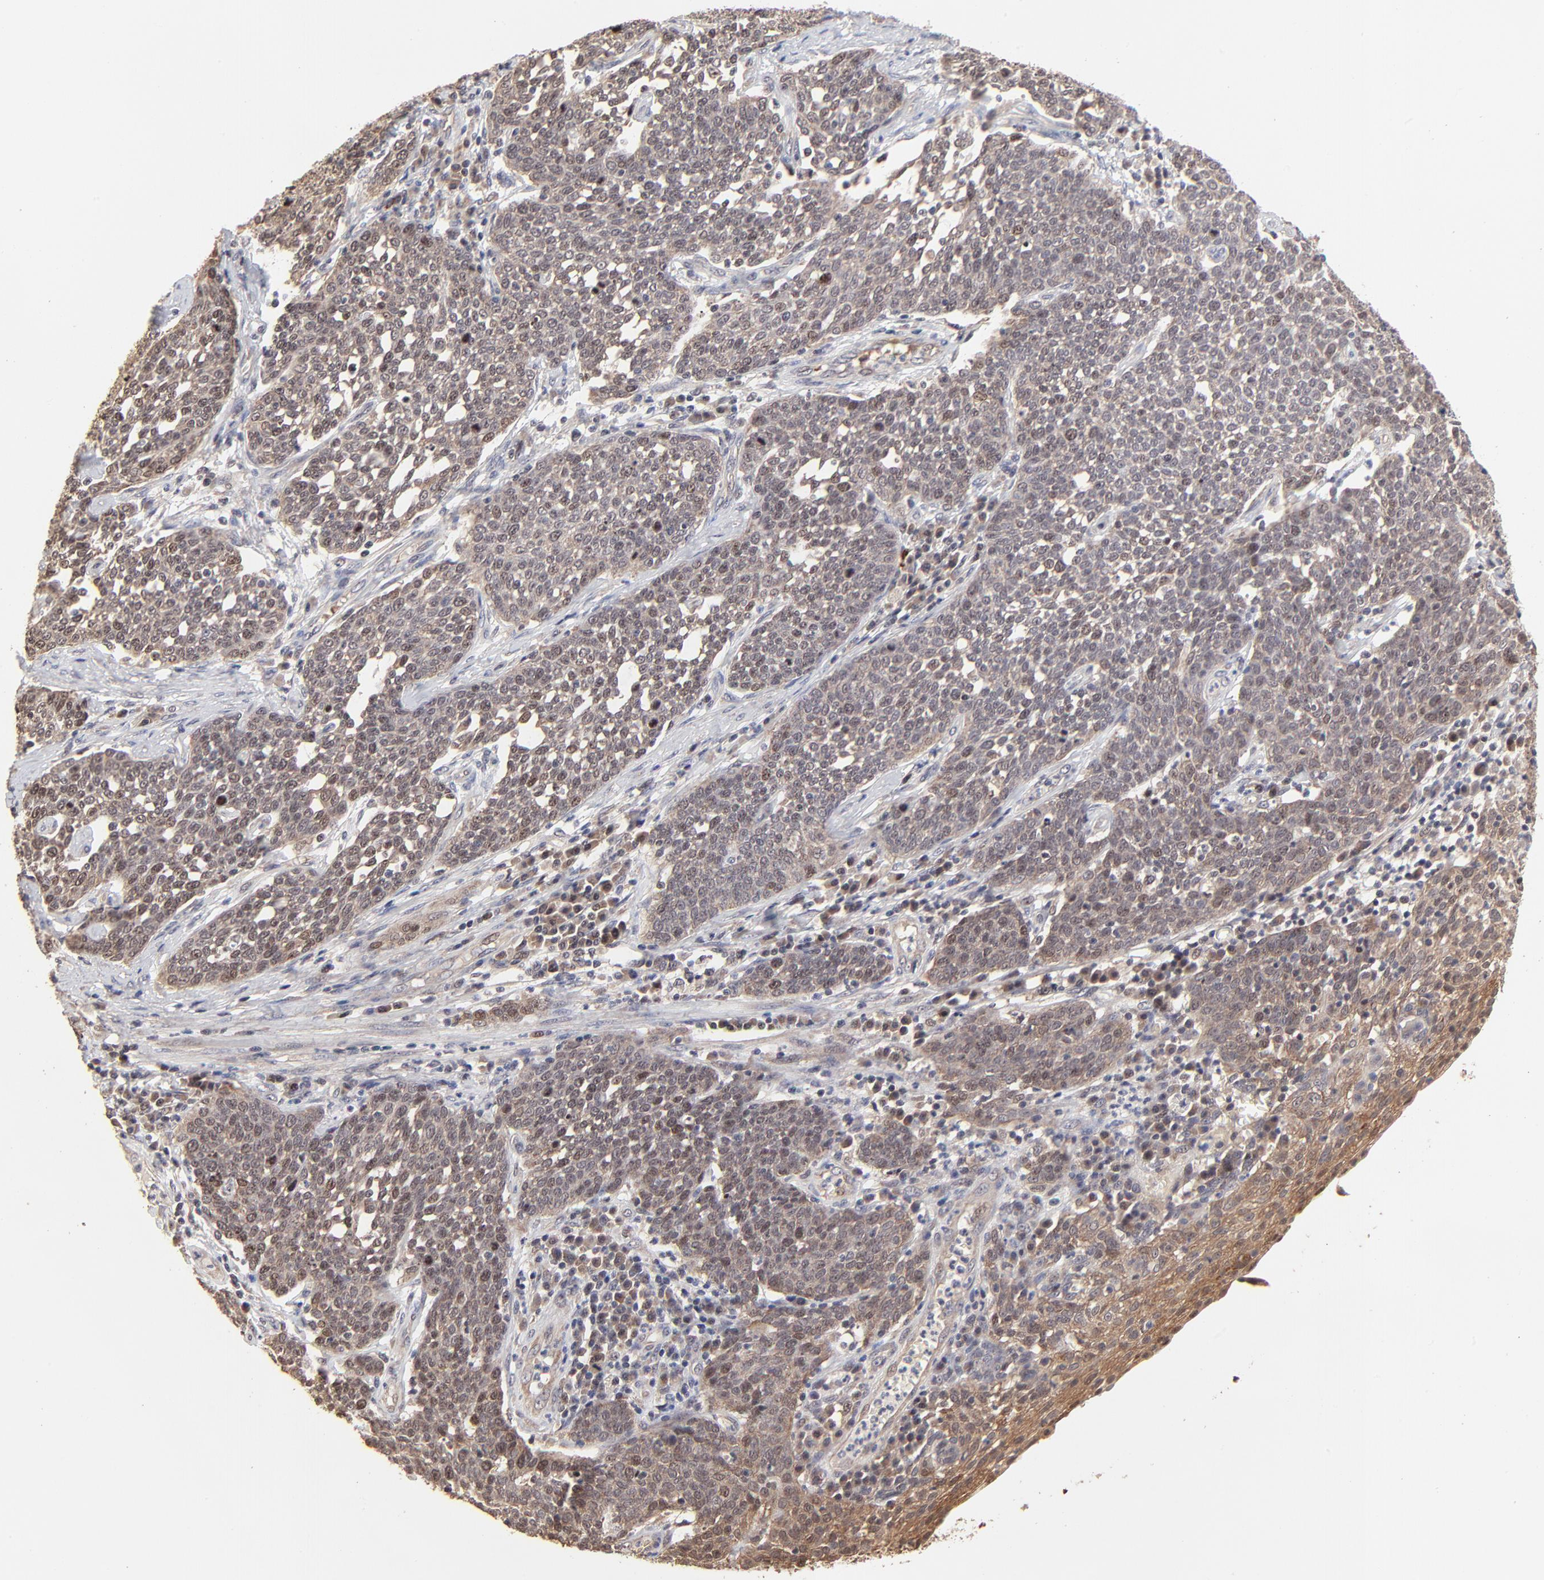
{"staining": {"intensity": "moderate", "quantity": ">75%", "location": "cytoplasmic/membranous,nuclear"}, "tissue": "cervical cancer", "cell_type": "Tumor cells", "image_type": "cancer", "snomed": [{"axis": "morphology", "description": "Squamous cell carcinoma, NOS"}, {"axis": "topography", "description": "Cervix"}], "caption": "Brown immunohistochemical staining in cervical cancer exhibits moderate cytoplasmic/membranous and nuclear positivity in about >75% of tumor cells.", "gene": "FRMD8", "patient": {"sex": "female", "age": 34}}